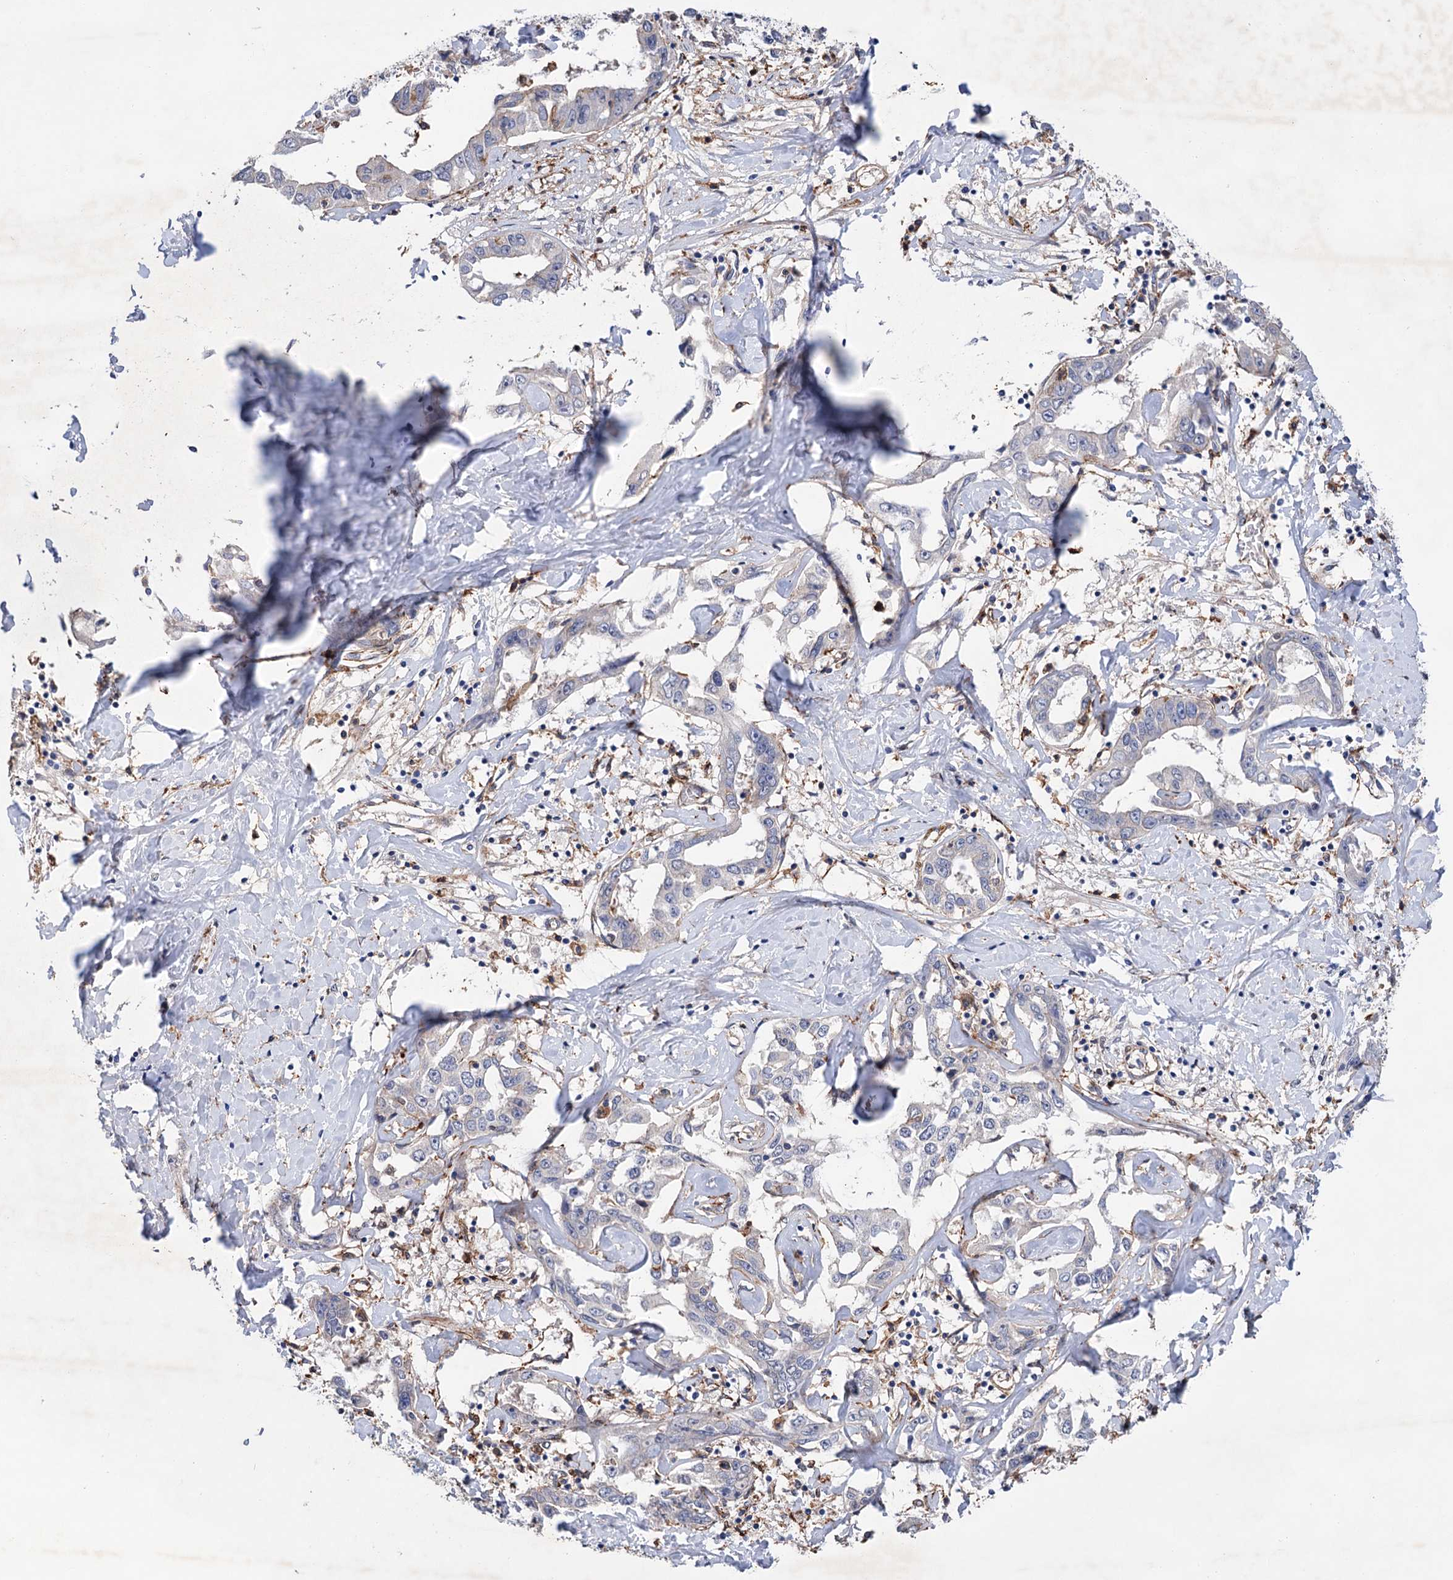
{"staining": {"intensity": "negative", "quantity": "none", "location": "none"}, "tissue": "liver cancer", "cell_type": "Tumor cells", "image_type": "cancer", "snomed": [{"axis": "morphology", "description": "Cholangiocarcinoma"}, {"axis": "topography", "description": "Liver"}], "caption": "High magnification brightfield microscopy of cholangiocarcinoma (liver) stained with DAB (3,3'-diaminobenzidine) (brown) and counterstained with hematoxylin (blue): tumor cells show no significant staining.", "gene": "TMTC3", "patient": {"sex": "male", "age": 59}}